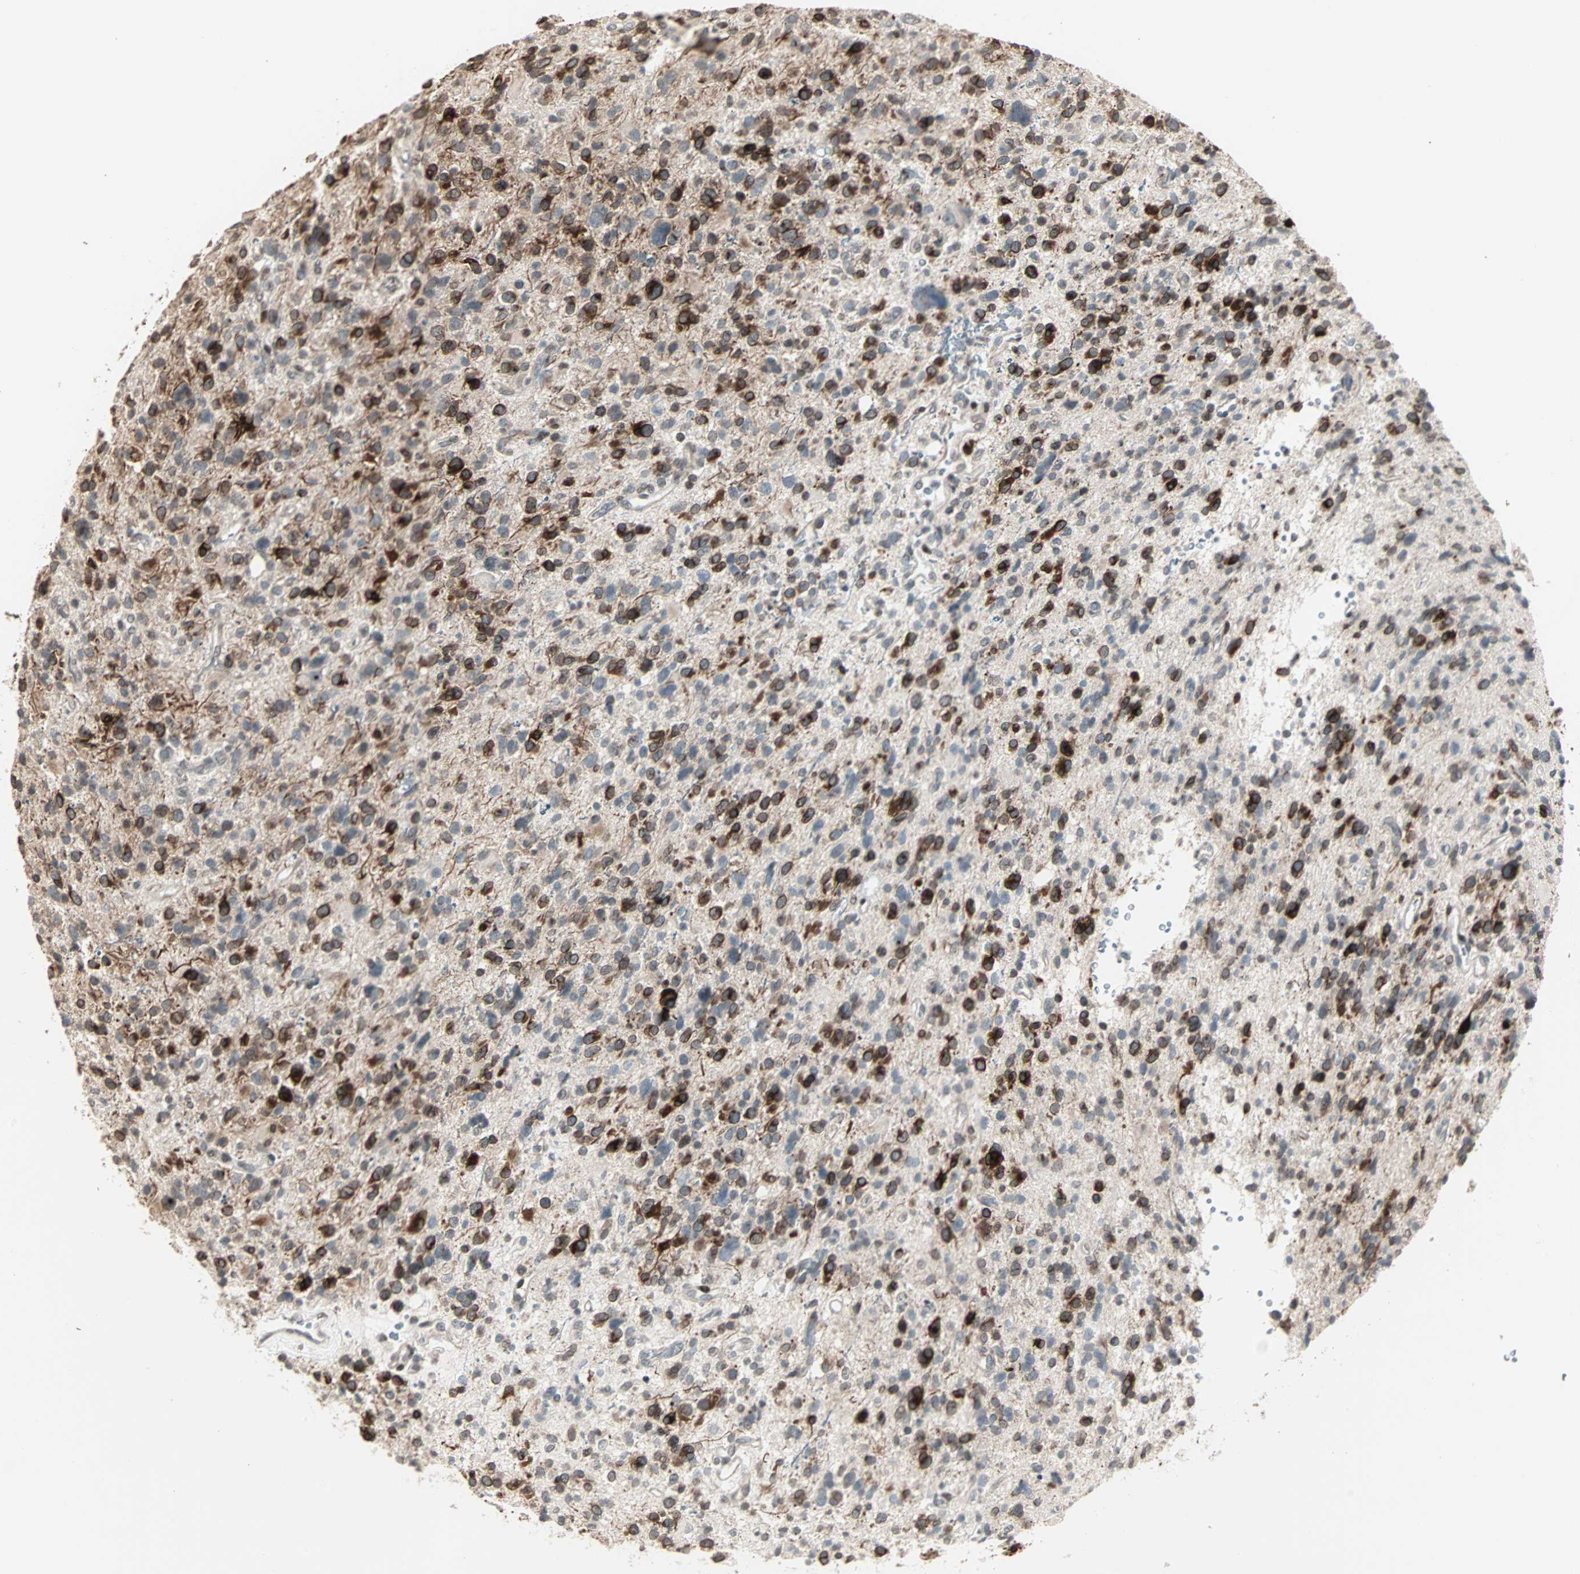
{"staining": {"intensity": "strong", "quantity": "25%-75%", "location": "cytoplasmic/membranous,nuclear"}, "tissue": "glioma", "cell_type": "Tumor cells", "image_type": "cancer", "snomed": [{"axis": "morphology", "description": "Glioma, malignant, High grade"}, {"axis": "topography", "description": "Brain"}], "caption": "Brown immunohistochemical staining in glioma exhibits strong cytoplasmic/membranous and nuclear staining in about 25%-75% of tumor cells. (brown staining indicates protein expression, while blue staining denotes nuclei).", "gene": "CBLC", "patient": {"sex": "male", "age": 48}}